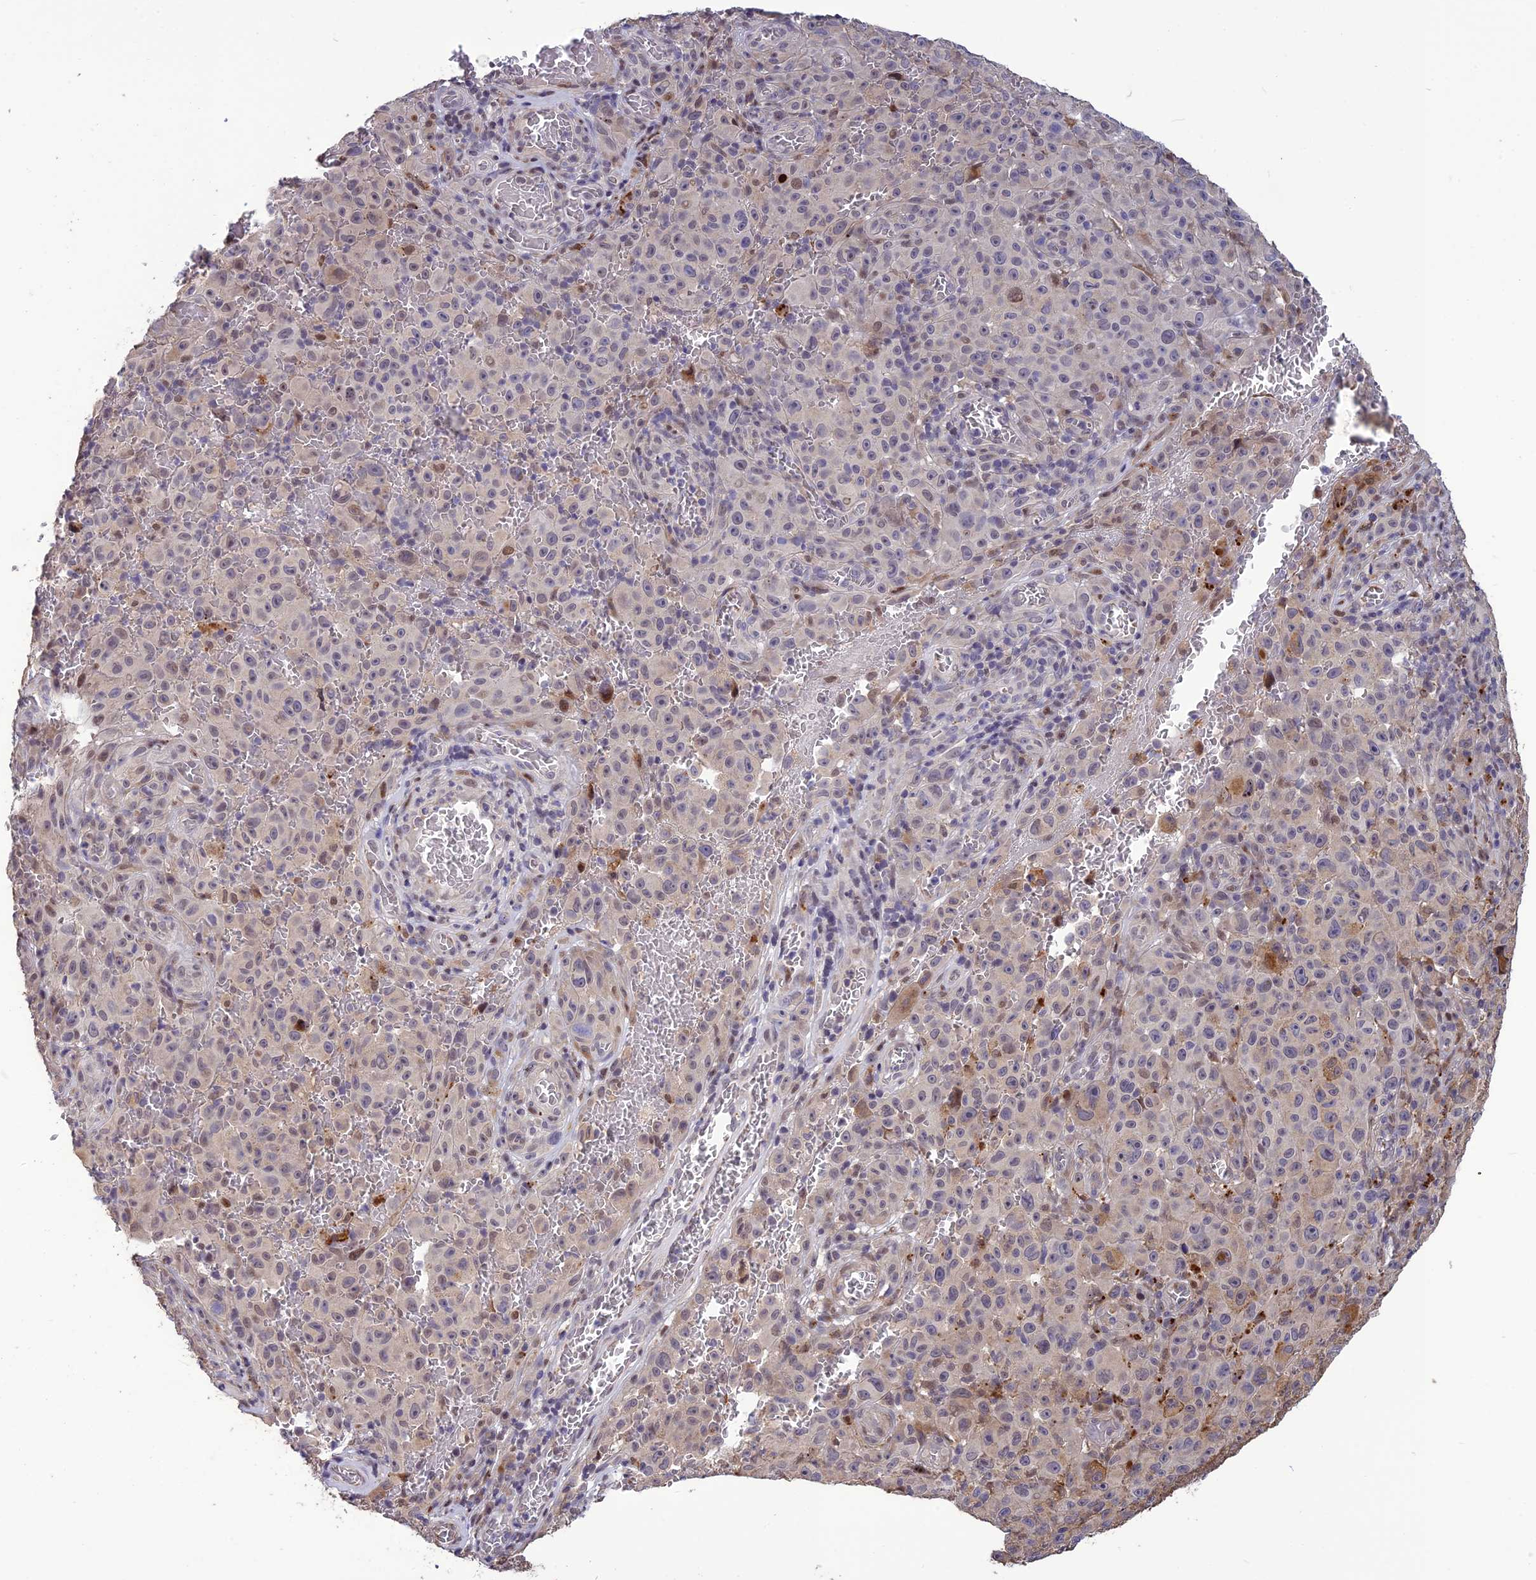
{"staining": {"intensity": "weak", "quantity": "<25%", "location": "cytoplasmic/membranous"}, "tissue": "melanoma", "cell_type": "Tumor cells", "image_type": "cancer", "snomed": [{"axis": "morphology", "description": "Malignant melanoma, NOS"}, {"axis": "topography", "description": "Skin"}], "caption": "Immunohistochemistry photomicrograph of neoplastic tissue: melanoma stained with DAB (3,3'-diaminobenzidine) shows no significant protein expression in tumor cells.", "gene": "SPG21", "patient": {"sex": "female", "age": 82}}